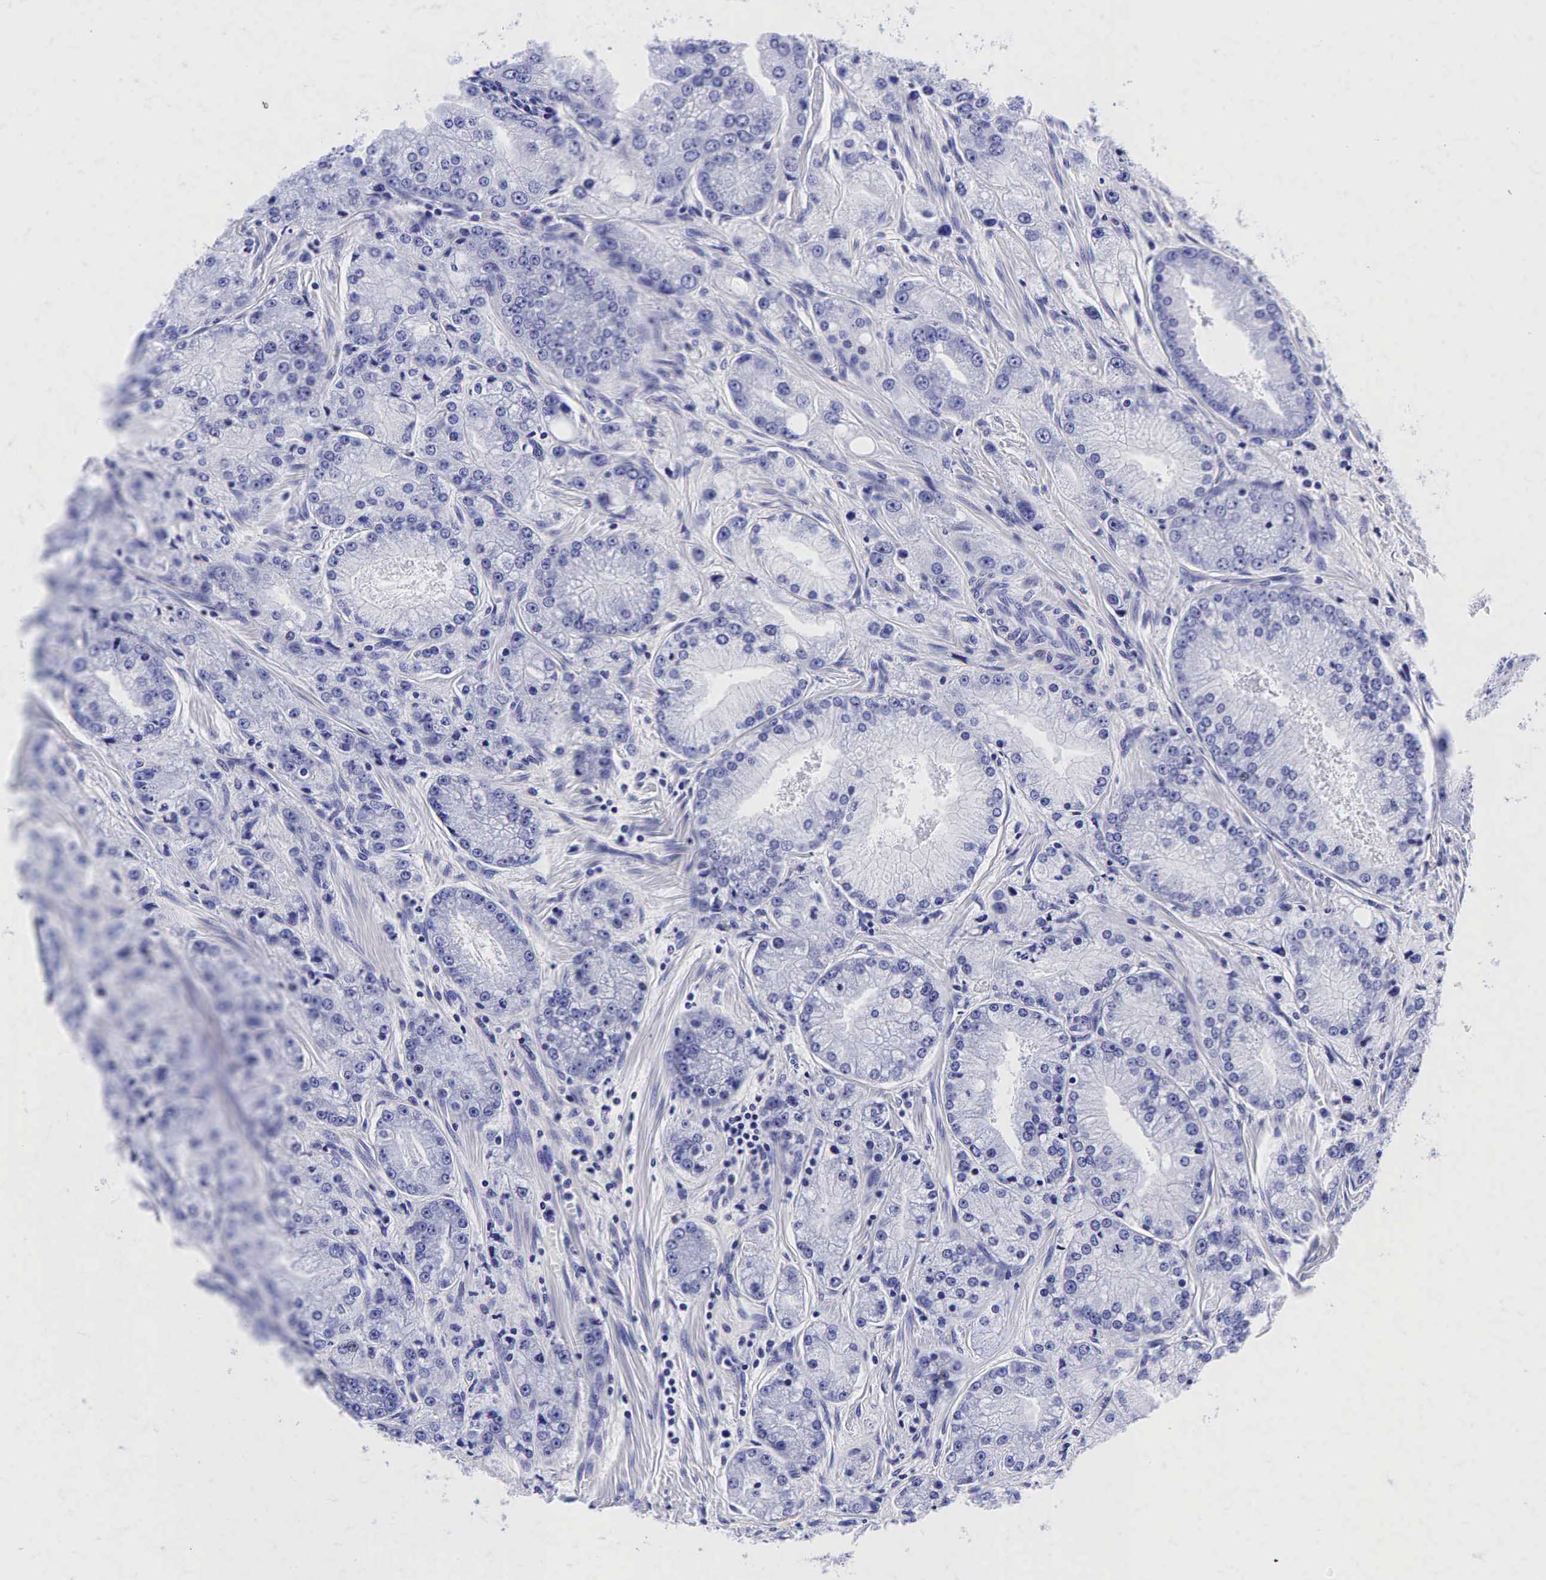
{"staining": {"intensity": "negative", "quantity": "none", "location": "none"}, "tissue": "prostate cancer", "cell_type": "Tumor cells", "image_type": "cancer", "snomed": [{"axis": "morphology", "description": "Adenocarcinoma, Medium grade"}, {"axis": "topography", "description": "Prostate"}], "caption": "Tumor cells are negative for brown protein staining in medium-grade adenocarcinoma (prostate).", "gene": "GCG", "patient": {"sex": "male", "age": 72}}